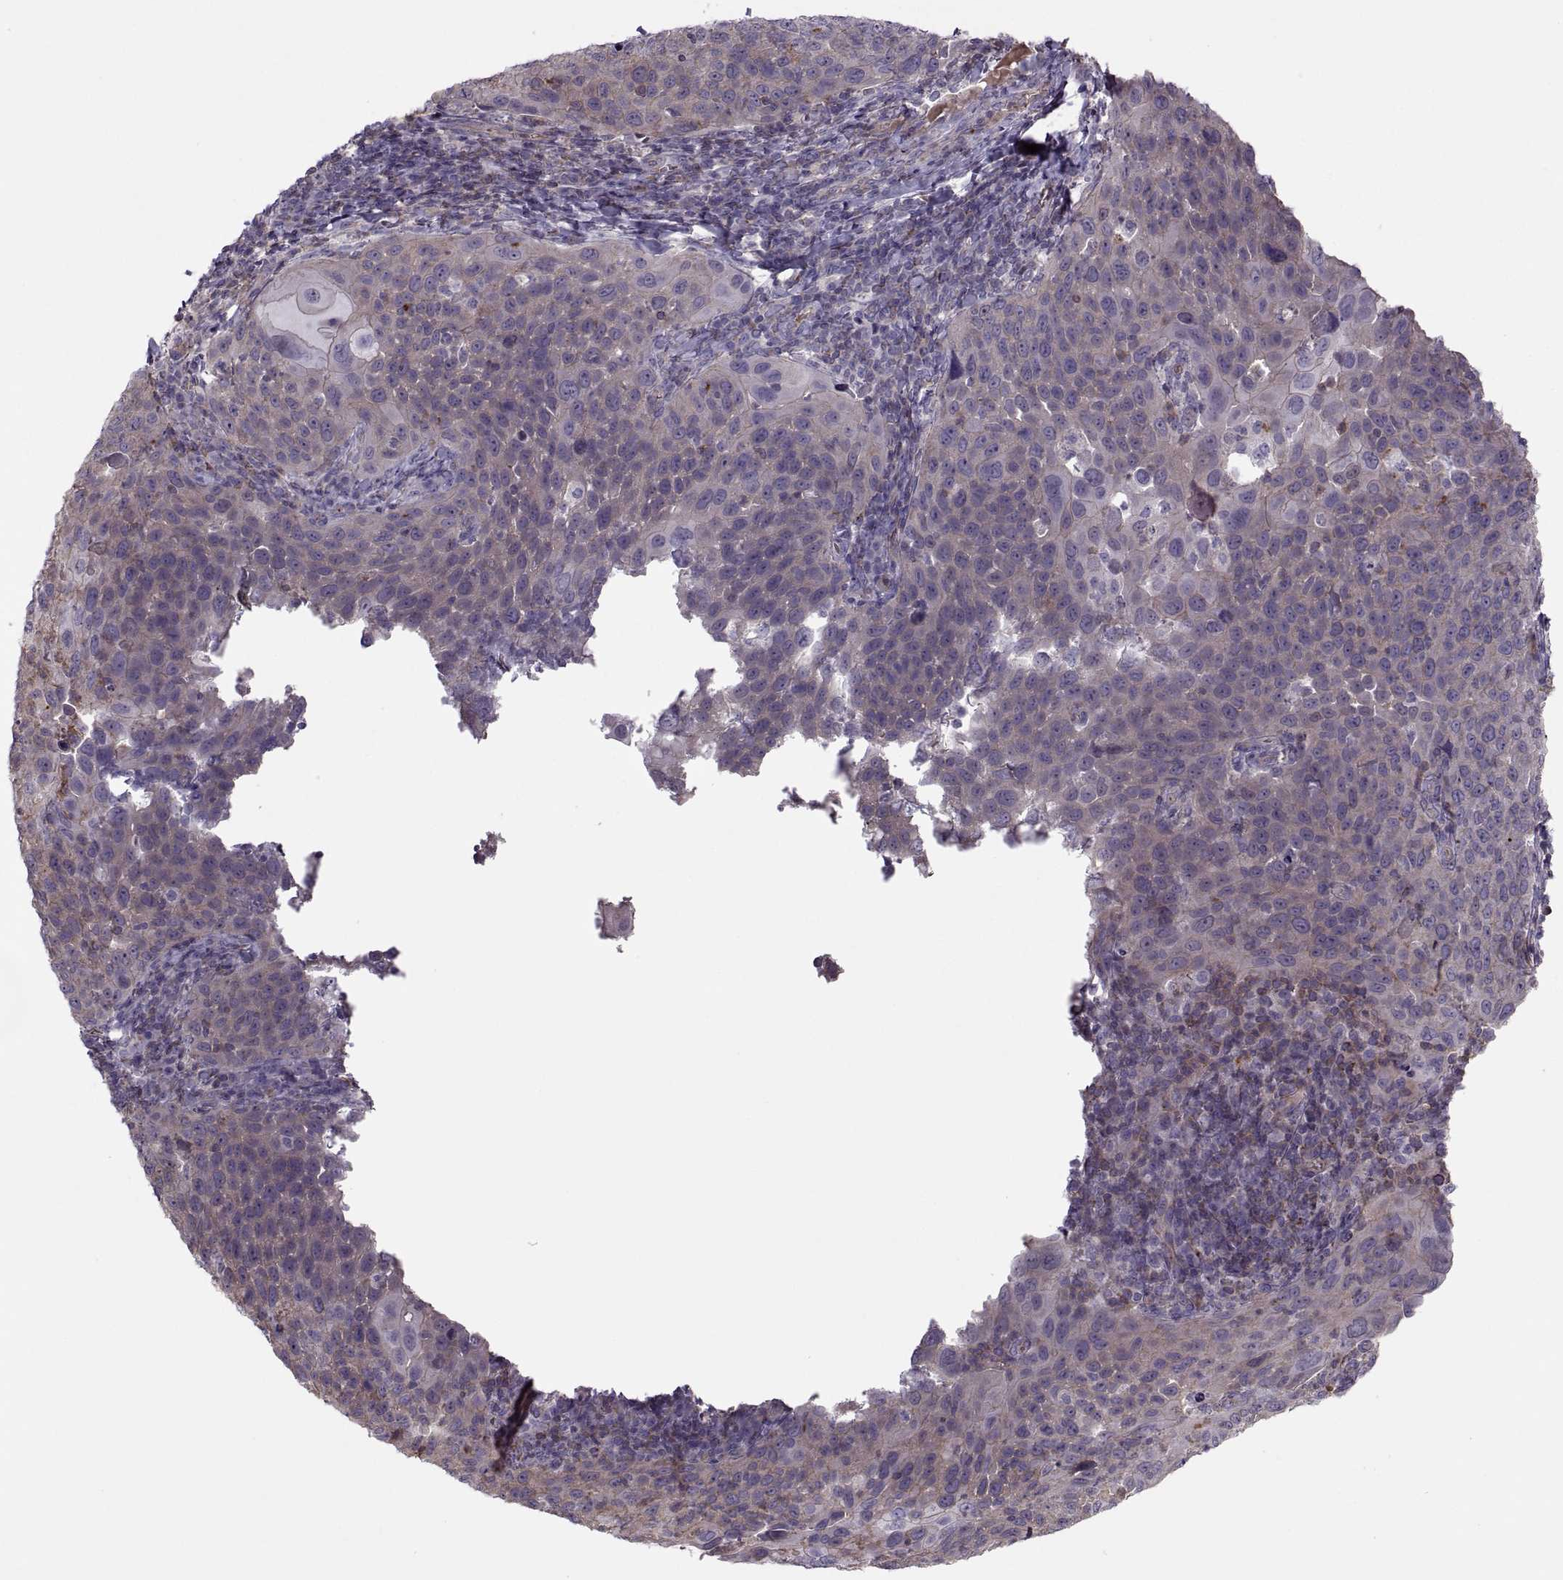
{"staining": {"intensity": "weak", "quantity": "25%-75%", "location": "cytoplasmic/membranous"}, "tissue": "cervical cancer", "cell_type": "Tumor cells", "image_type": "cancer", "snomed": [{"axis": "morphology", "description": "Squamous cell carcinoma, NOS"}, {"axis": "topography", "description": "Cervix"}], "caption": "Cervical cancer stained with a protein marker exhibits weak staining in tumor cells.", "gene": "SLC2A3", "patient": {"sex": "female", "age": 54}}